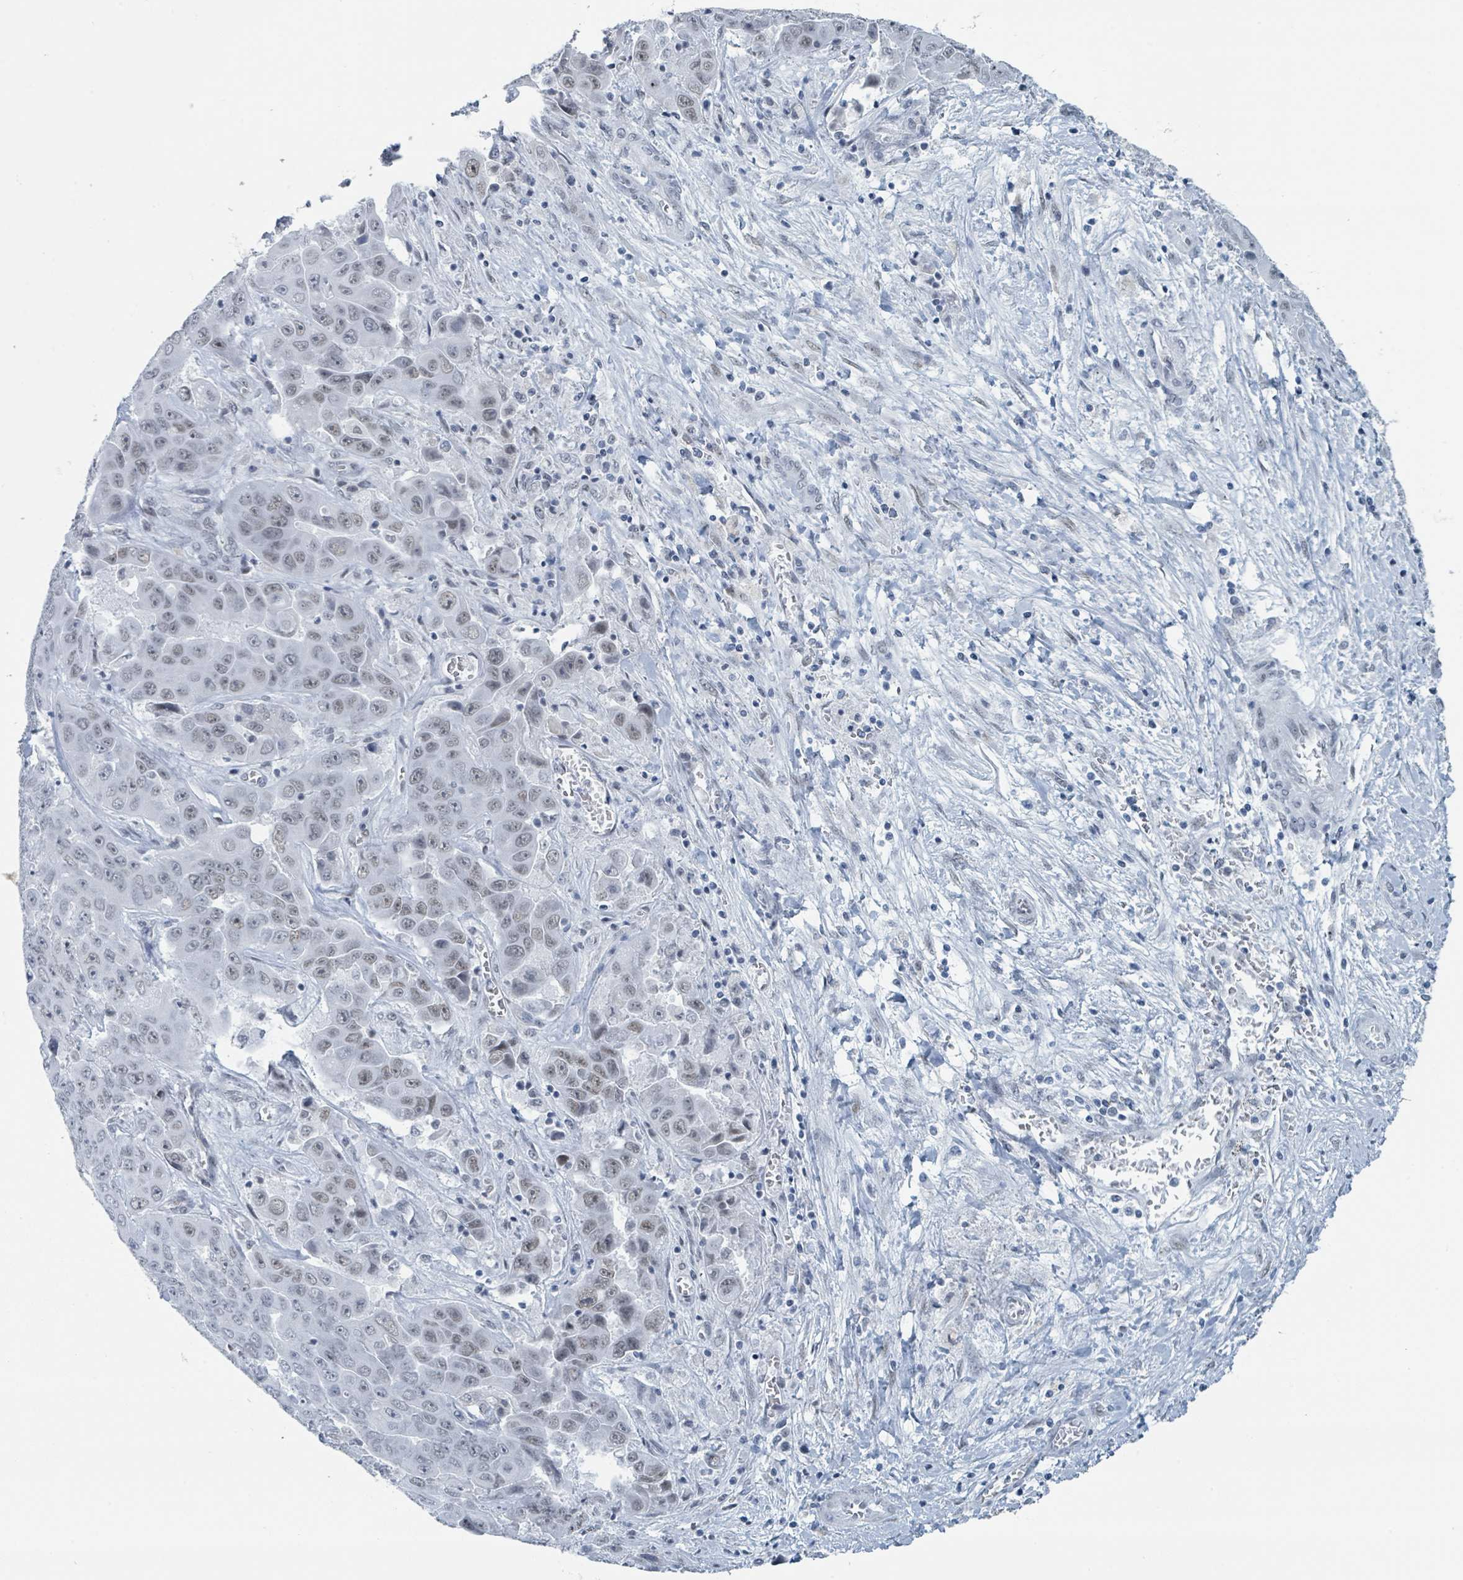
{"staining": {"intensity": "weak", "quantity": "<25%", "location": "nuclear"}, "tissue": "liver cancer", "cell_type": "Tumor cells", "image_type": "cancer", "snomed": [{"axis": "morphology", "description": "Cholangiocarcinoma"}, {"axis": "topography", "description": "Liver"}], "caption": "Immunohistochemistry (IHC) image of human liver cholangiocarcinoma stained for a protein (brown), which reveals no staining in tumor cells.", "gene": "EHMT2", "patient": {"sex": "female", "age": 52}}